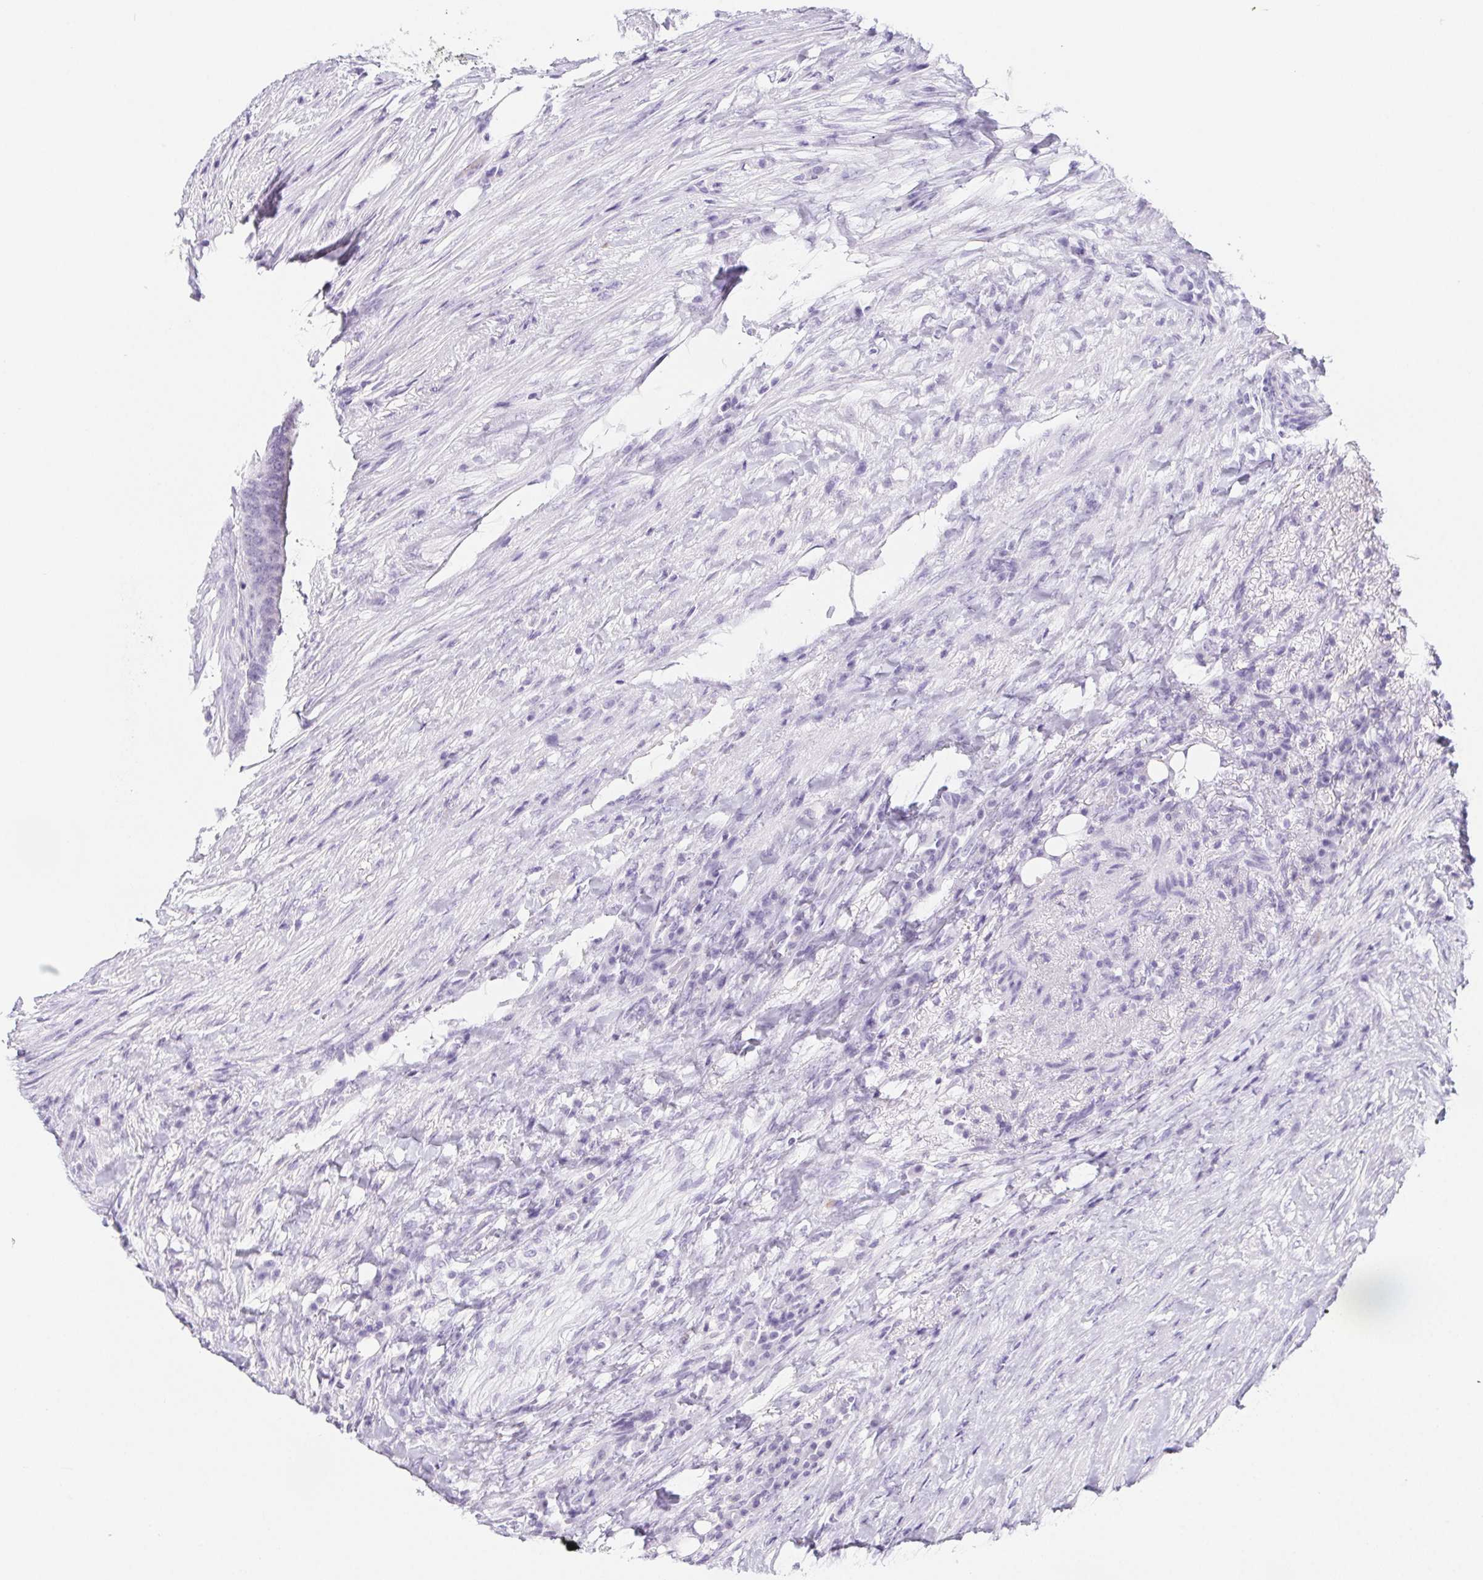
{"staining": {"intensity": "negative", "quantity": "none", "location": "none"}, "tissue": "colorectal cancer", "cell_type": "Tumor cells", "image_type": "cancer", "snomed": [{"axis": "morphology", "description": "Adenocarcinoma, NOS"}, {"axis": "topography", "description": "Colon"}], "caption": "Immunohistochemical staining of human colorectal cancer (adenocarcinoma) reveals no significant staining in tumor cells.", "gene": "ST8SIA3", "patient": {"sex": "female", "age": 43}}